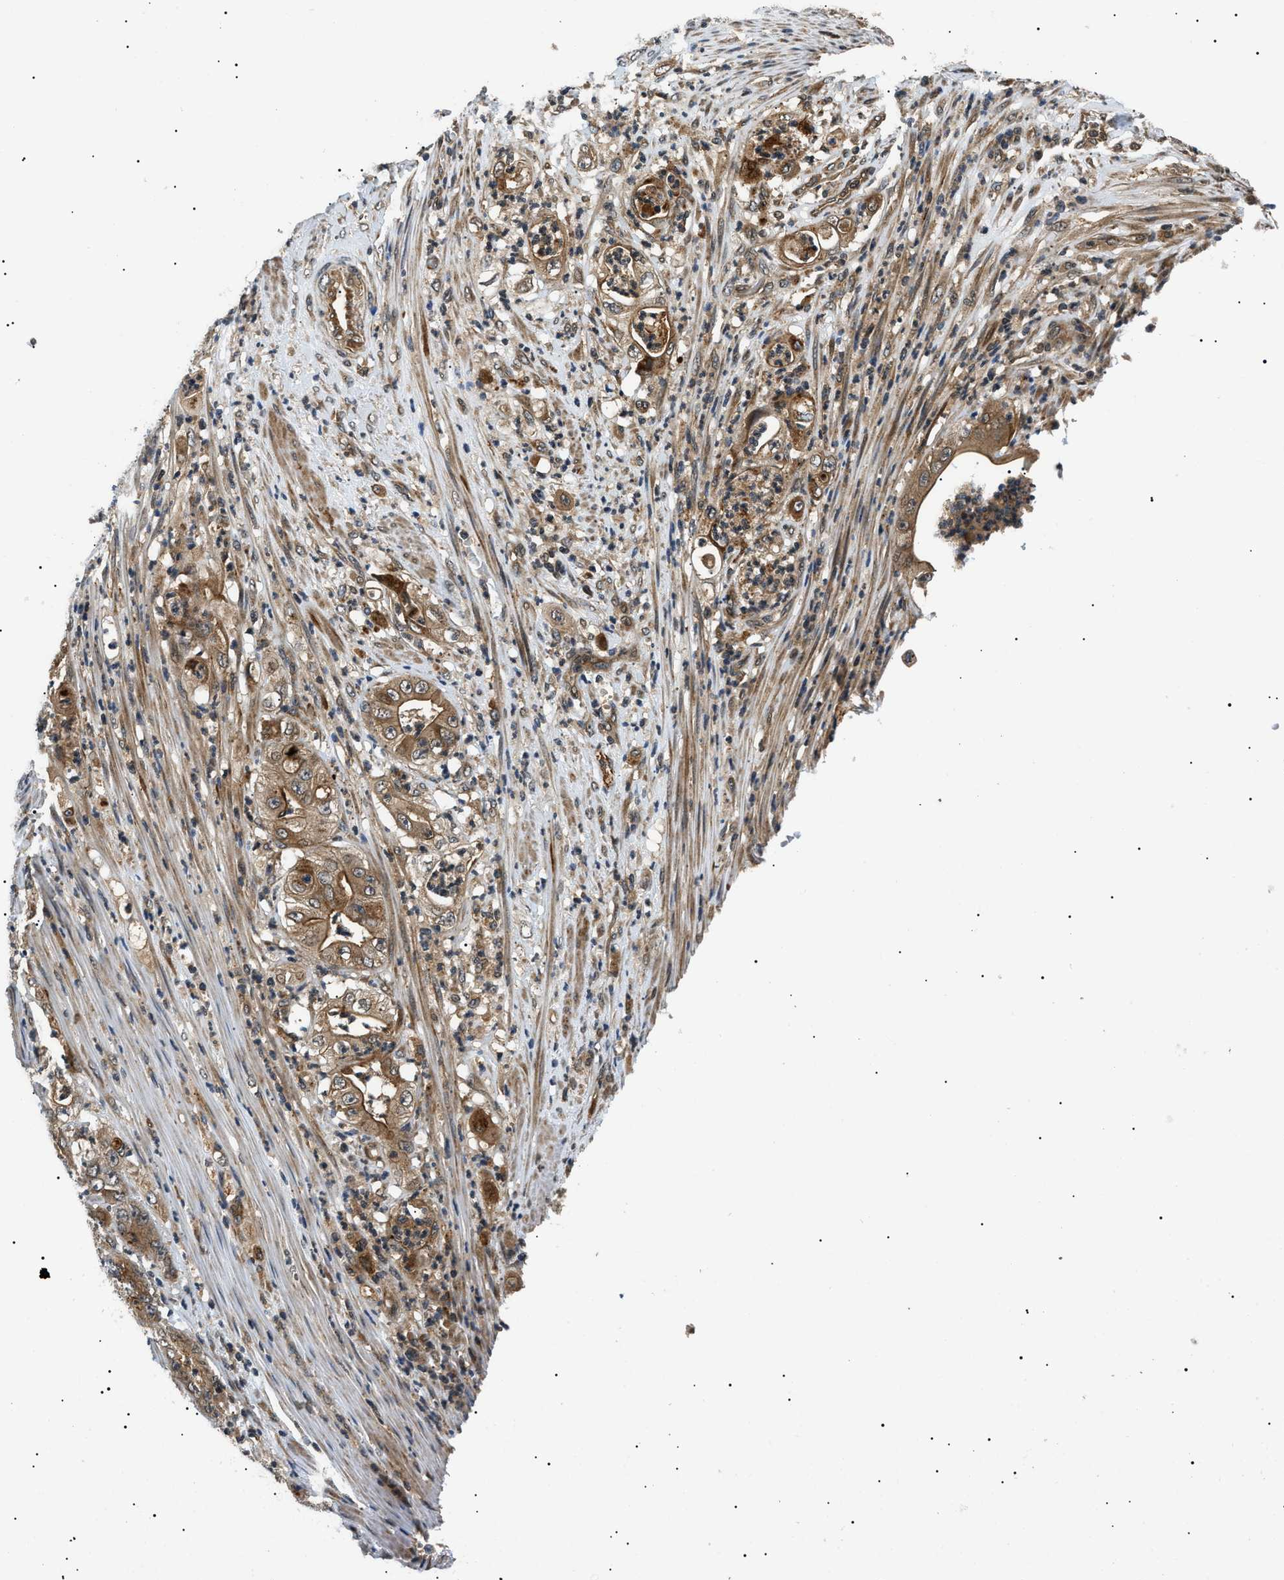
{"staining": {"intensity": "moderate", "quantity": ">75%", "location": "cytoplasmic/membranous"}, "tissue": "stomach cancer", "cell_type": "Tumor cells", "image_type": "cancer", "snomed": [{"axis": "morphology", "description": "Adenocarcinoma, NOS"}, {"axis": "topography", "description": "Stomach"}], "caption": "Immunohistochemical staining of human stomach adenocarcinoma reveals medium levels of moderate cytoplasmic/membranous protein expression in approximately >75% of tumor cells.", "gene": "ATP6AP1", "patient": {"sex": "female", "age": 73}}